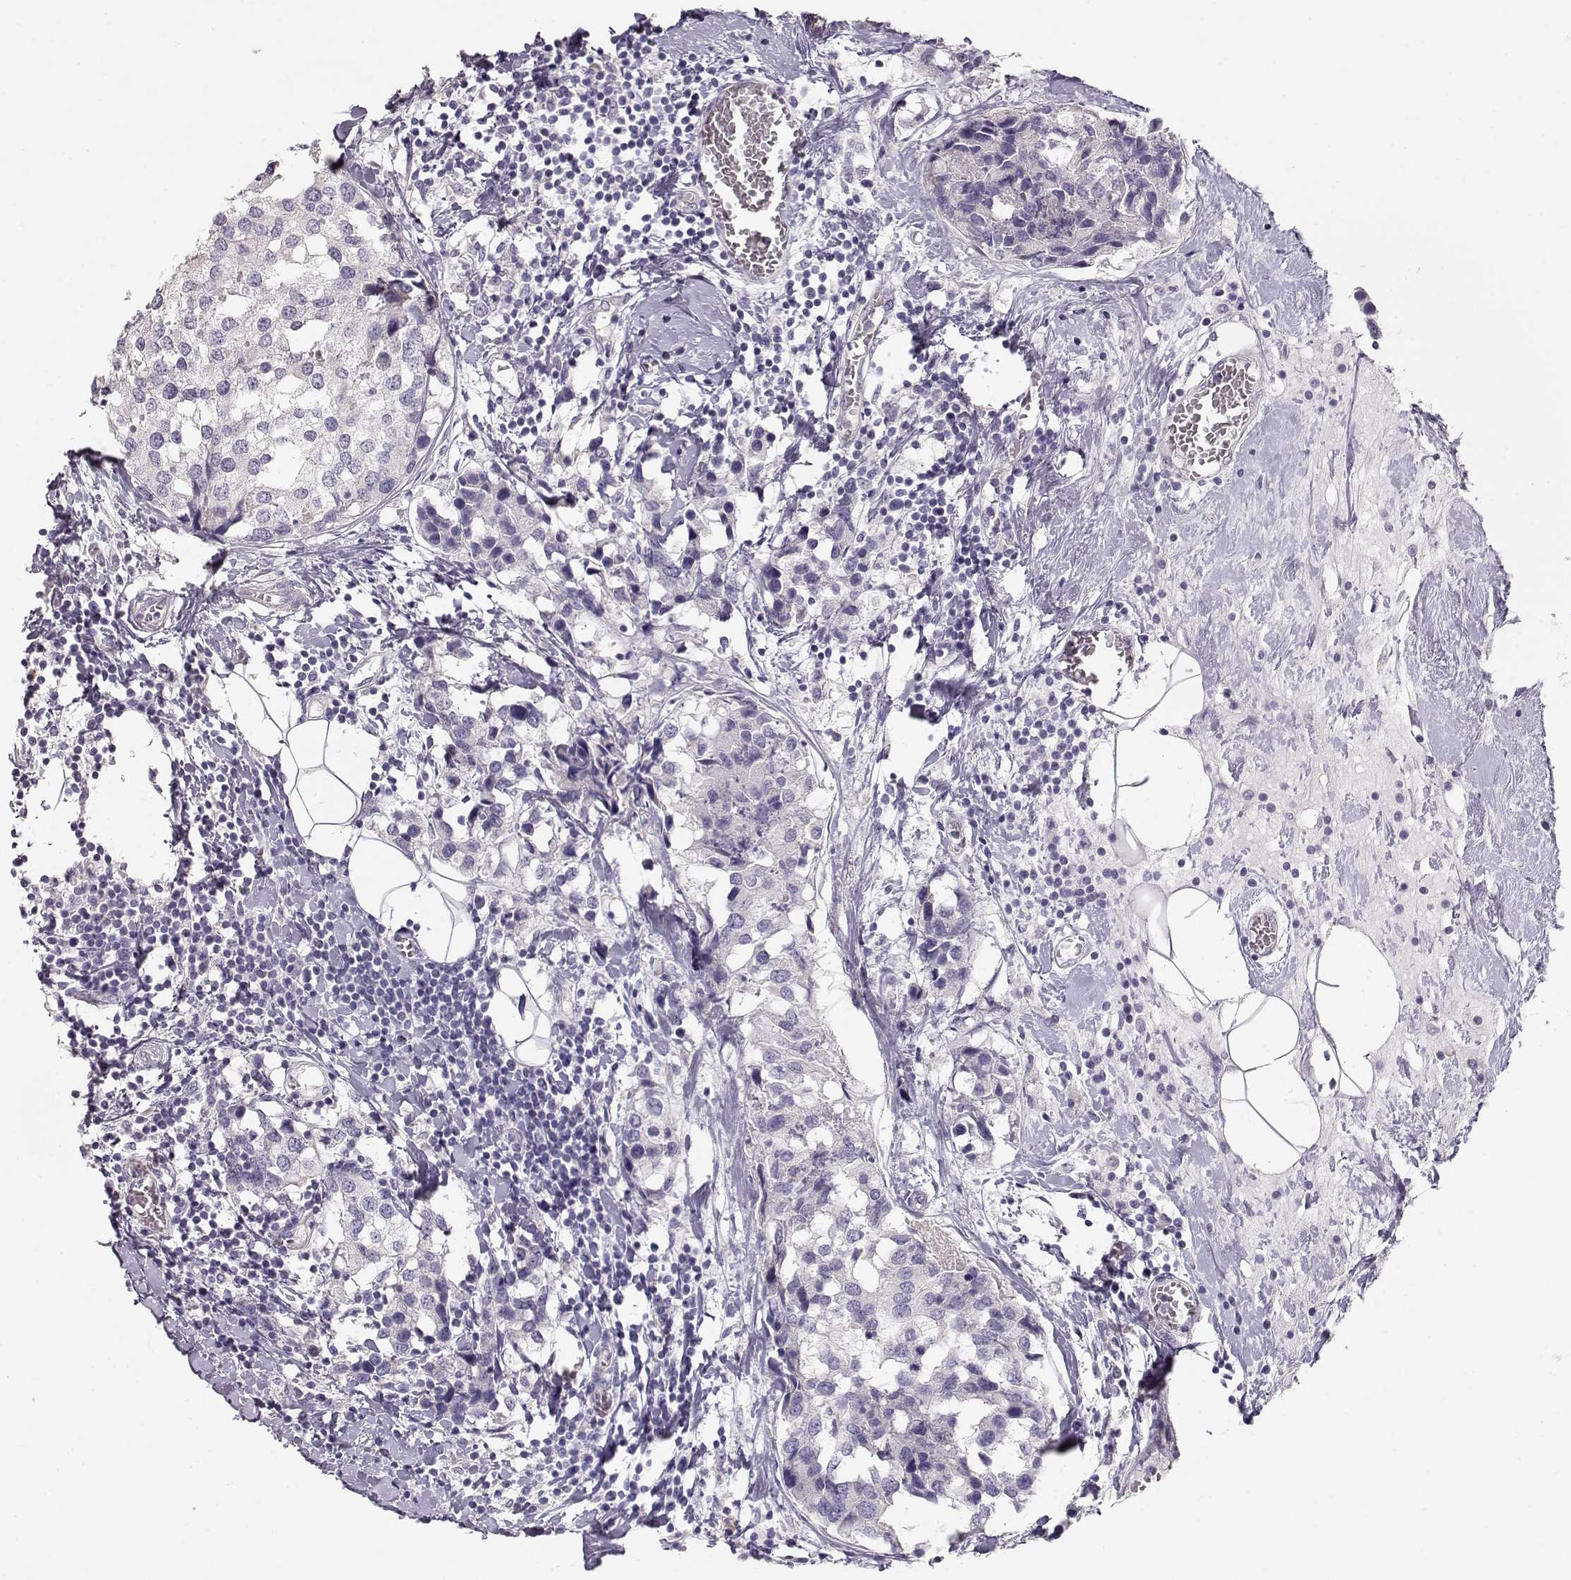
{"staining": {"intensity": "negative", "quantity": "none", "location": "none"}, "tissue": "breast cancer", "cell_type": "Tumor cells", "image_type": "cancer", "snomed": [{"axis": "morphology", "description": "Lobular carcinoma"}, {"axis": "topography", "description": "Breast"}], "caption": "Breast cancer was stained to show a protein in brown. There is no significant expression in tumor cells.", "gene": "GLIPR1L2", "patient": {"sex": "female", "age": 59}}